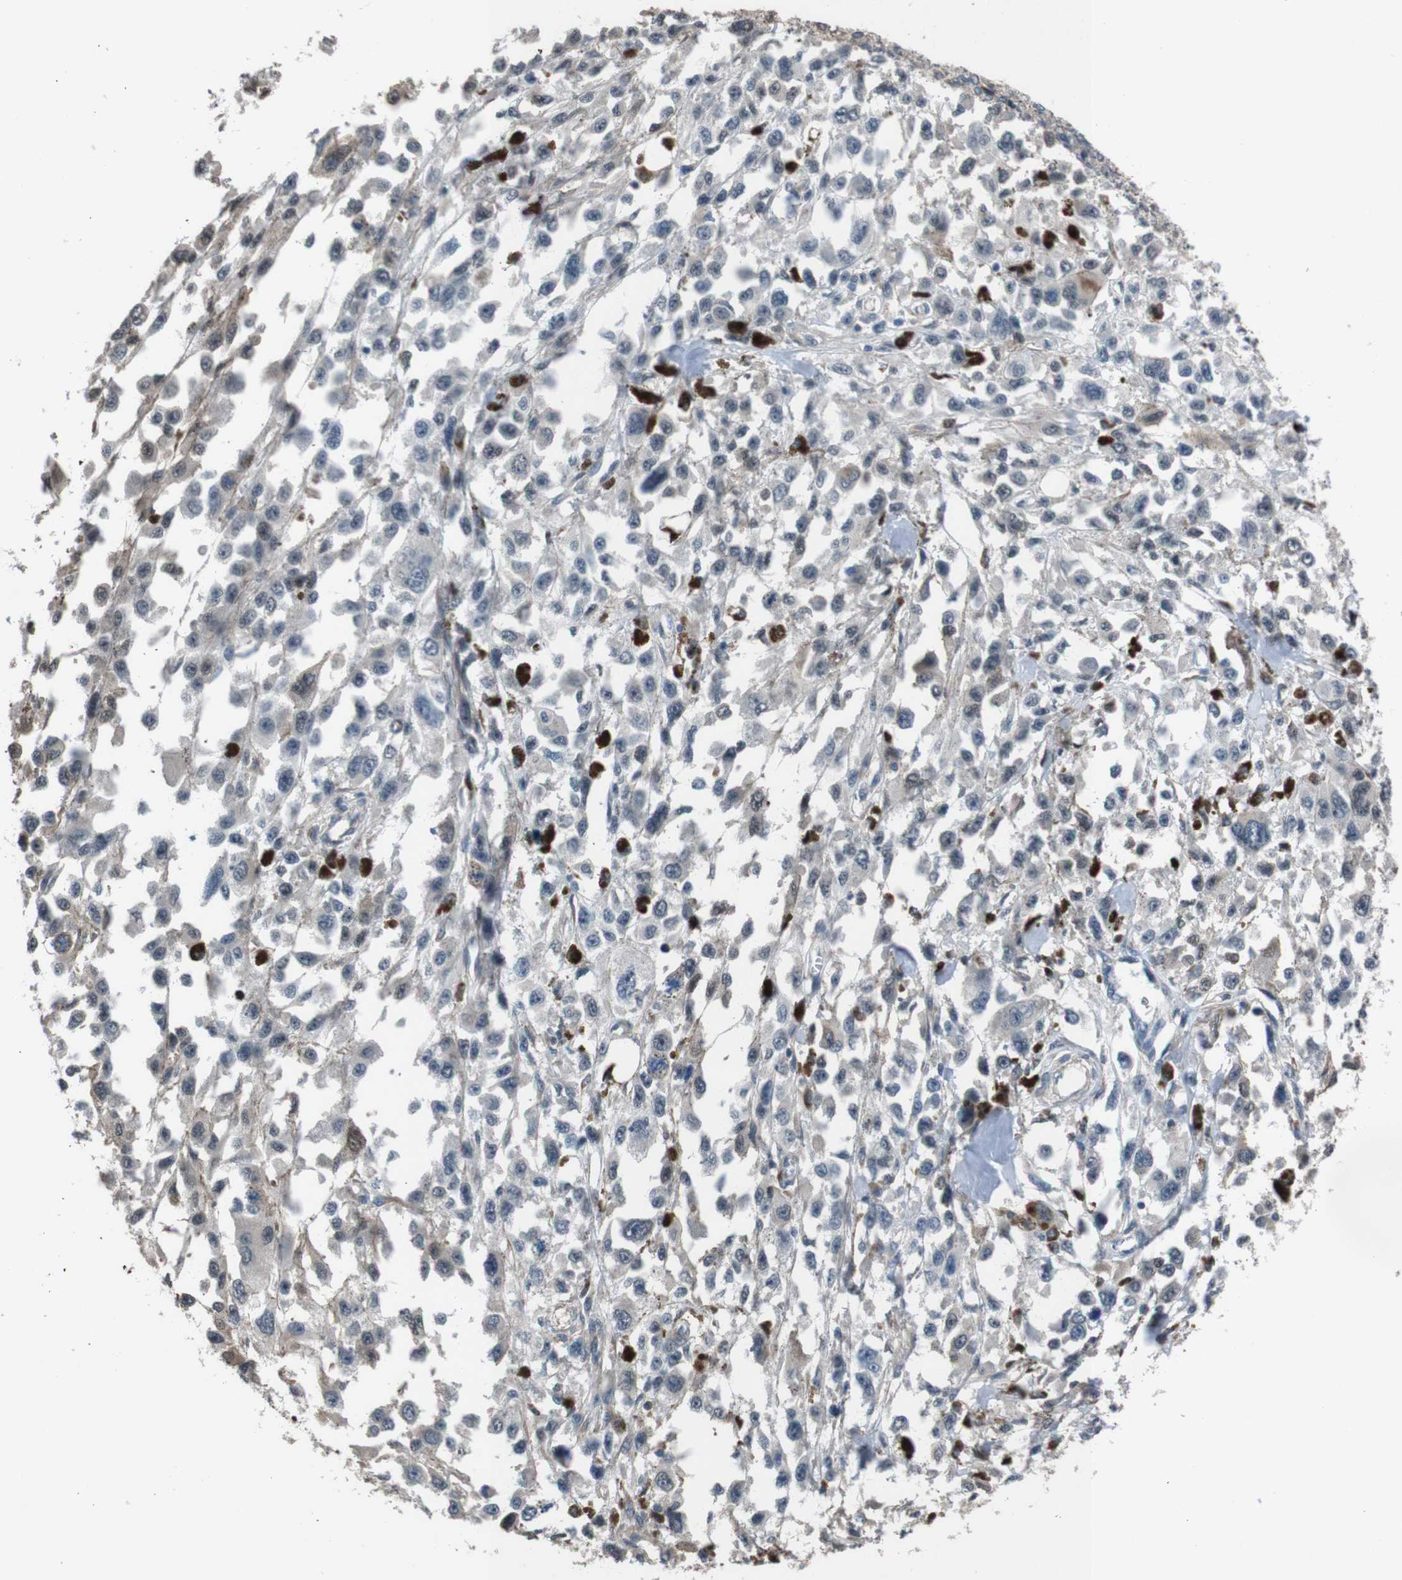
{"staining": {"intensity": "weak", "quantity": "<25%", "location": "cytoplasmic/membranous"}, "tissue": "melanoma", "cell_type": "Tumor cells", "image_type": "cancer", "snomed": [{"axis": "morphology", "description": "Malignant melanoma, Metastatic site"}, {"axis": "topography", "description": "Lymph node"}], "caption": "Immunohistochemistry of melanoma shows no positivity in tumor cells. (Brightfield microscopy of DAB (3,3'-diaminobenzidine) IHC at high magnification).", "gene": "NAALADL2", "patient": {"sex": "male", "age": 59}}